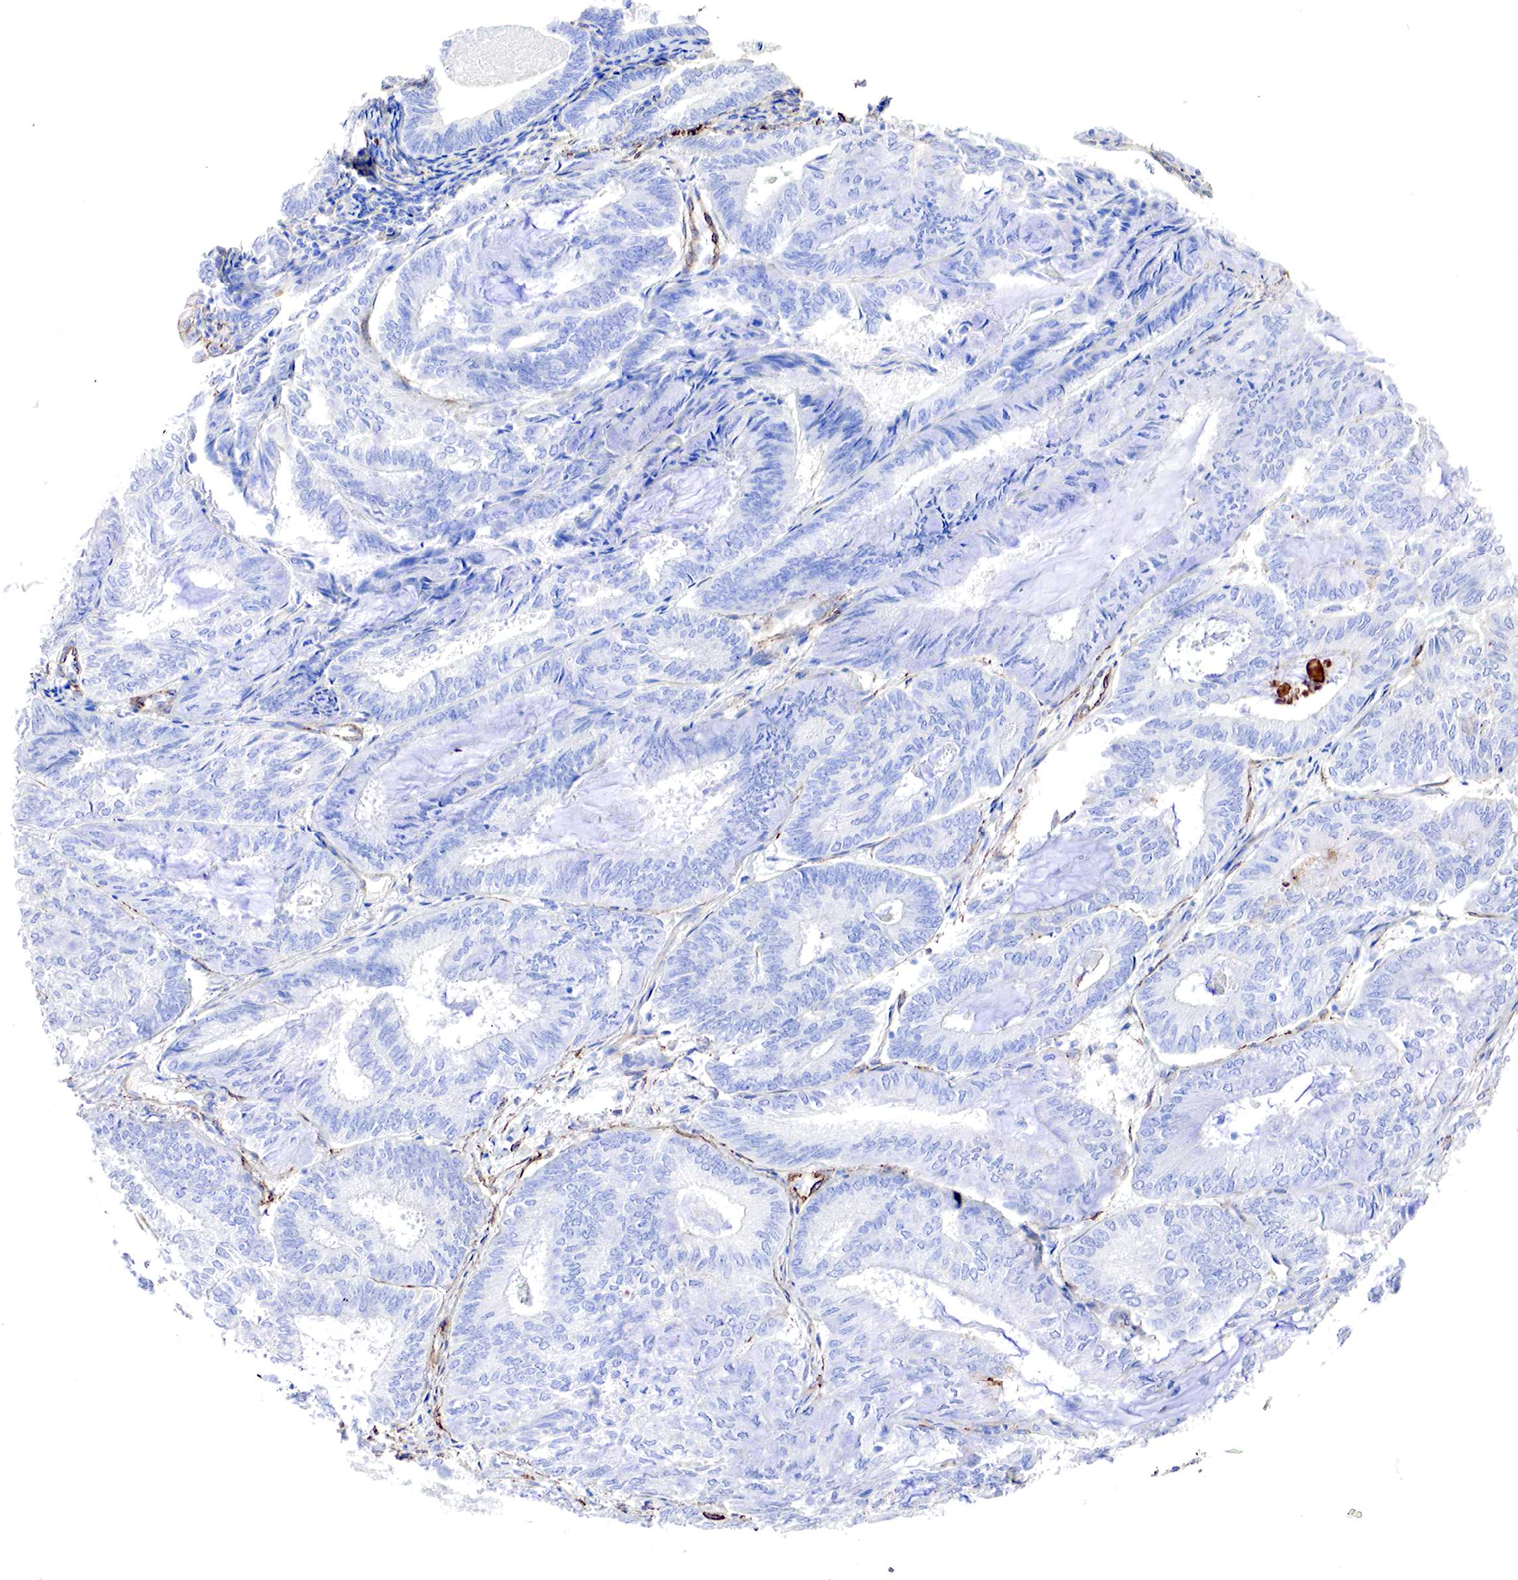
{"staining": {"intensity": "negative", "quantity": "none", "location": "none"}, "tissue": "endometrial cancer", "cell_type": "Tumor cells", "image_type": "cancer", "snomed": [{"axis": "morphology", "description": "Adenocarcinoma, NOS"}, {"axis": "topography", "description": "Endometrium"}], "caption": "Tumor cells show no significant protein staining in adenocarcinoma (endometrial).", "gene": "TPM1", "patient": {"sex": "female", "age": 59}}